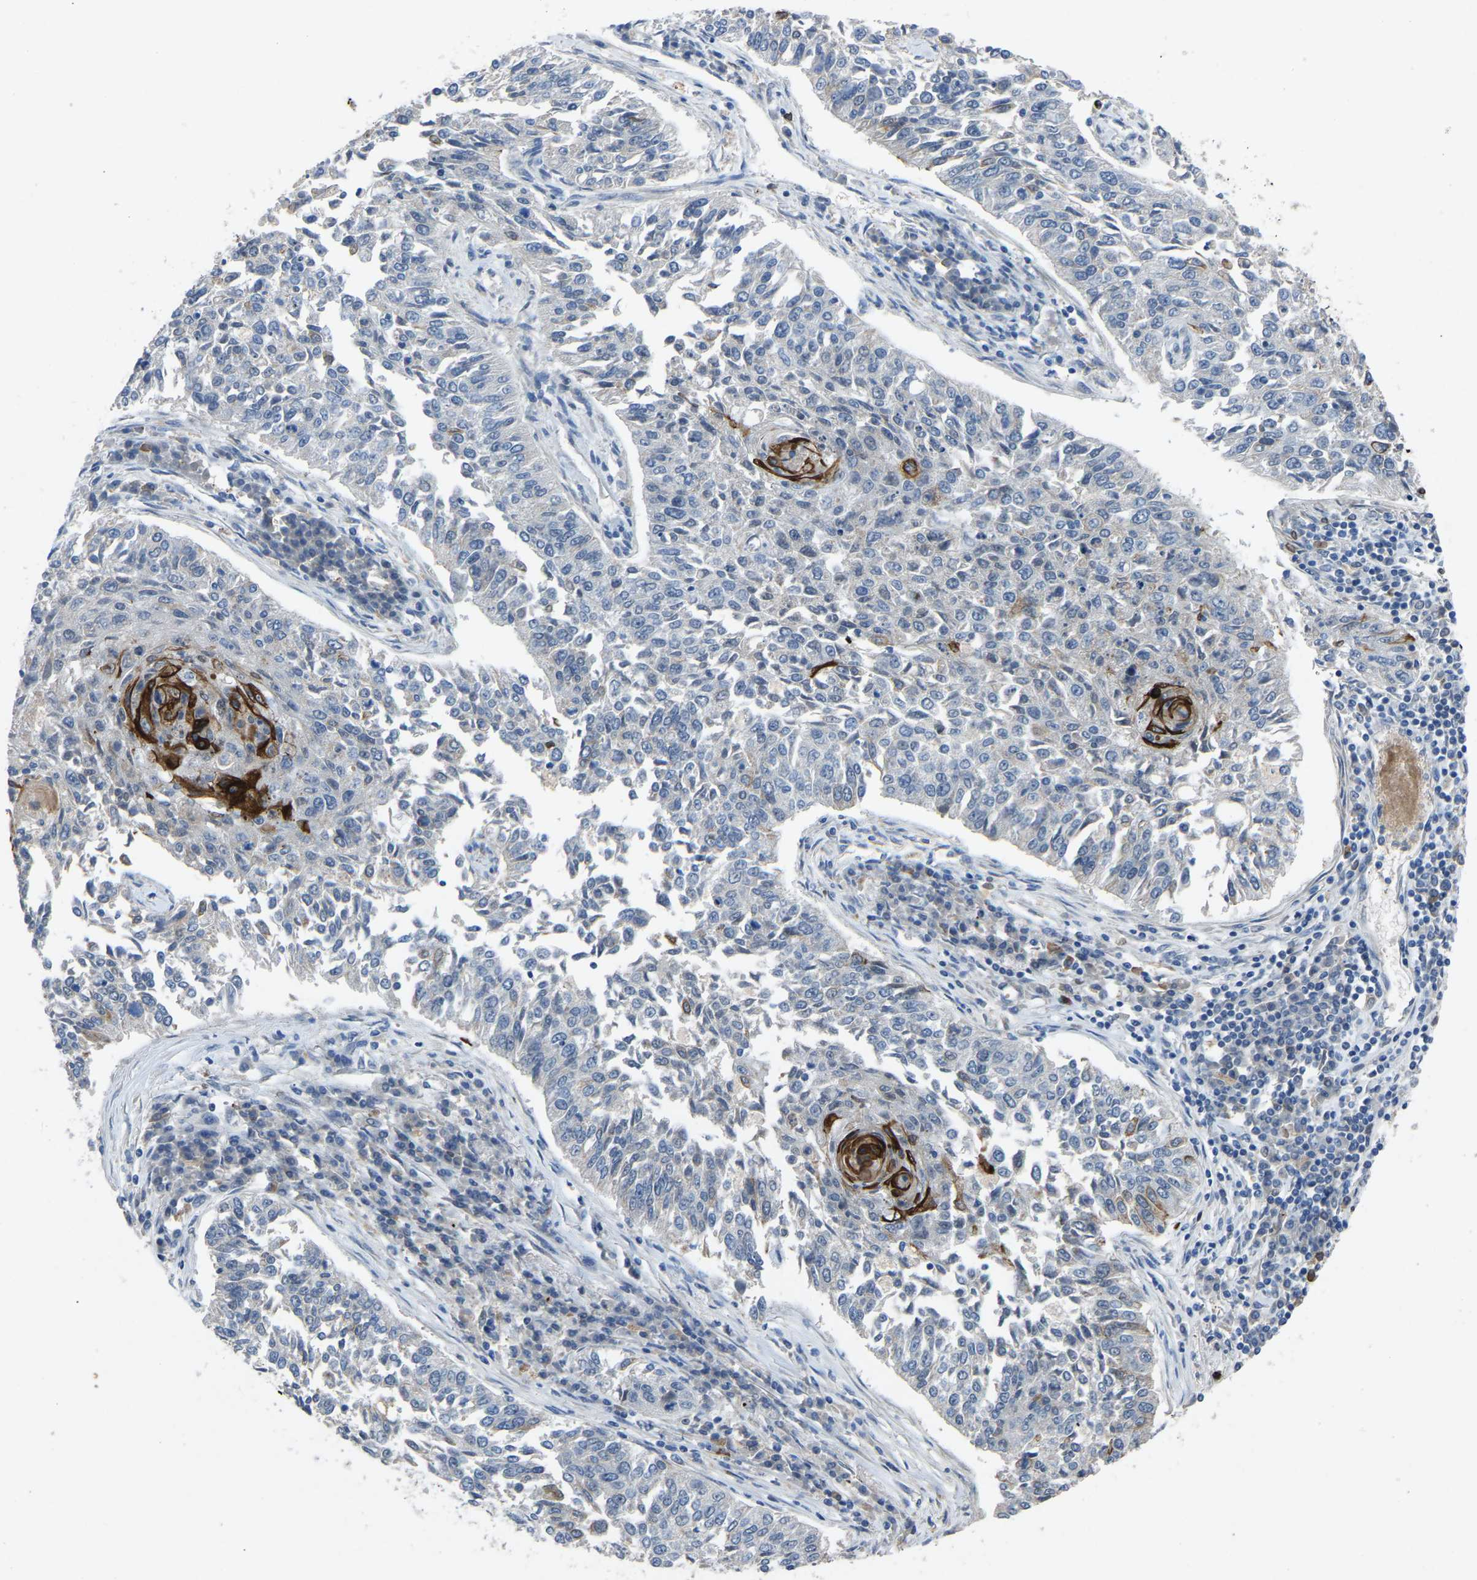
{"staining": {"intensity": "negative", "quantity": "none", "location": "none"}, "tissue": "lung cancer", "cell_type": "Tumor cells", "image_type": "cancer", "snomed": [{"axis": "morphology", "description": "Normal tissue, NOS"}, {"axis": "morphology", "description": "Squamous cell carcinoma, NOS"}, {"axis": "topography", "description": "Cartilage tissue"}, {"axis": "topography", "description": "Bronchus"}, {"axis": "topography", "description": "Lung"}], "caption": "Immunohistochemical staining of lung squamous cell carcinoma shows no significant expression in tumor cells. (DAB immunohistochemistry with hematoxylin counter stain).", "gene": "FHIT", "patient": {"sex": "female", "age": 49}}